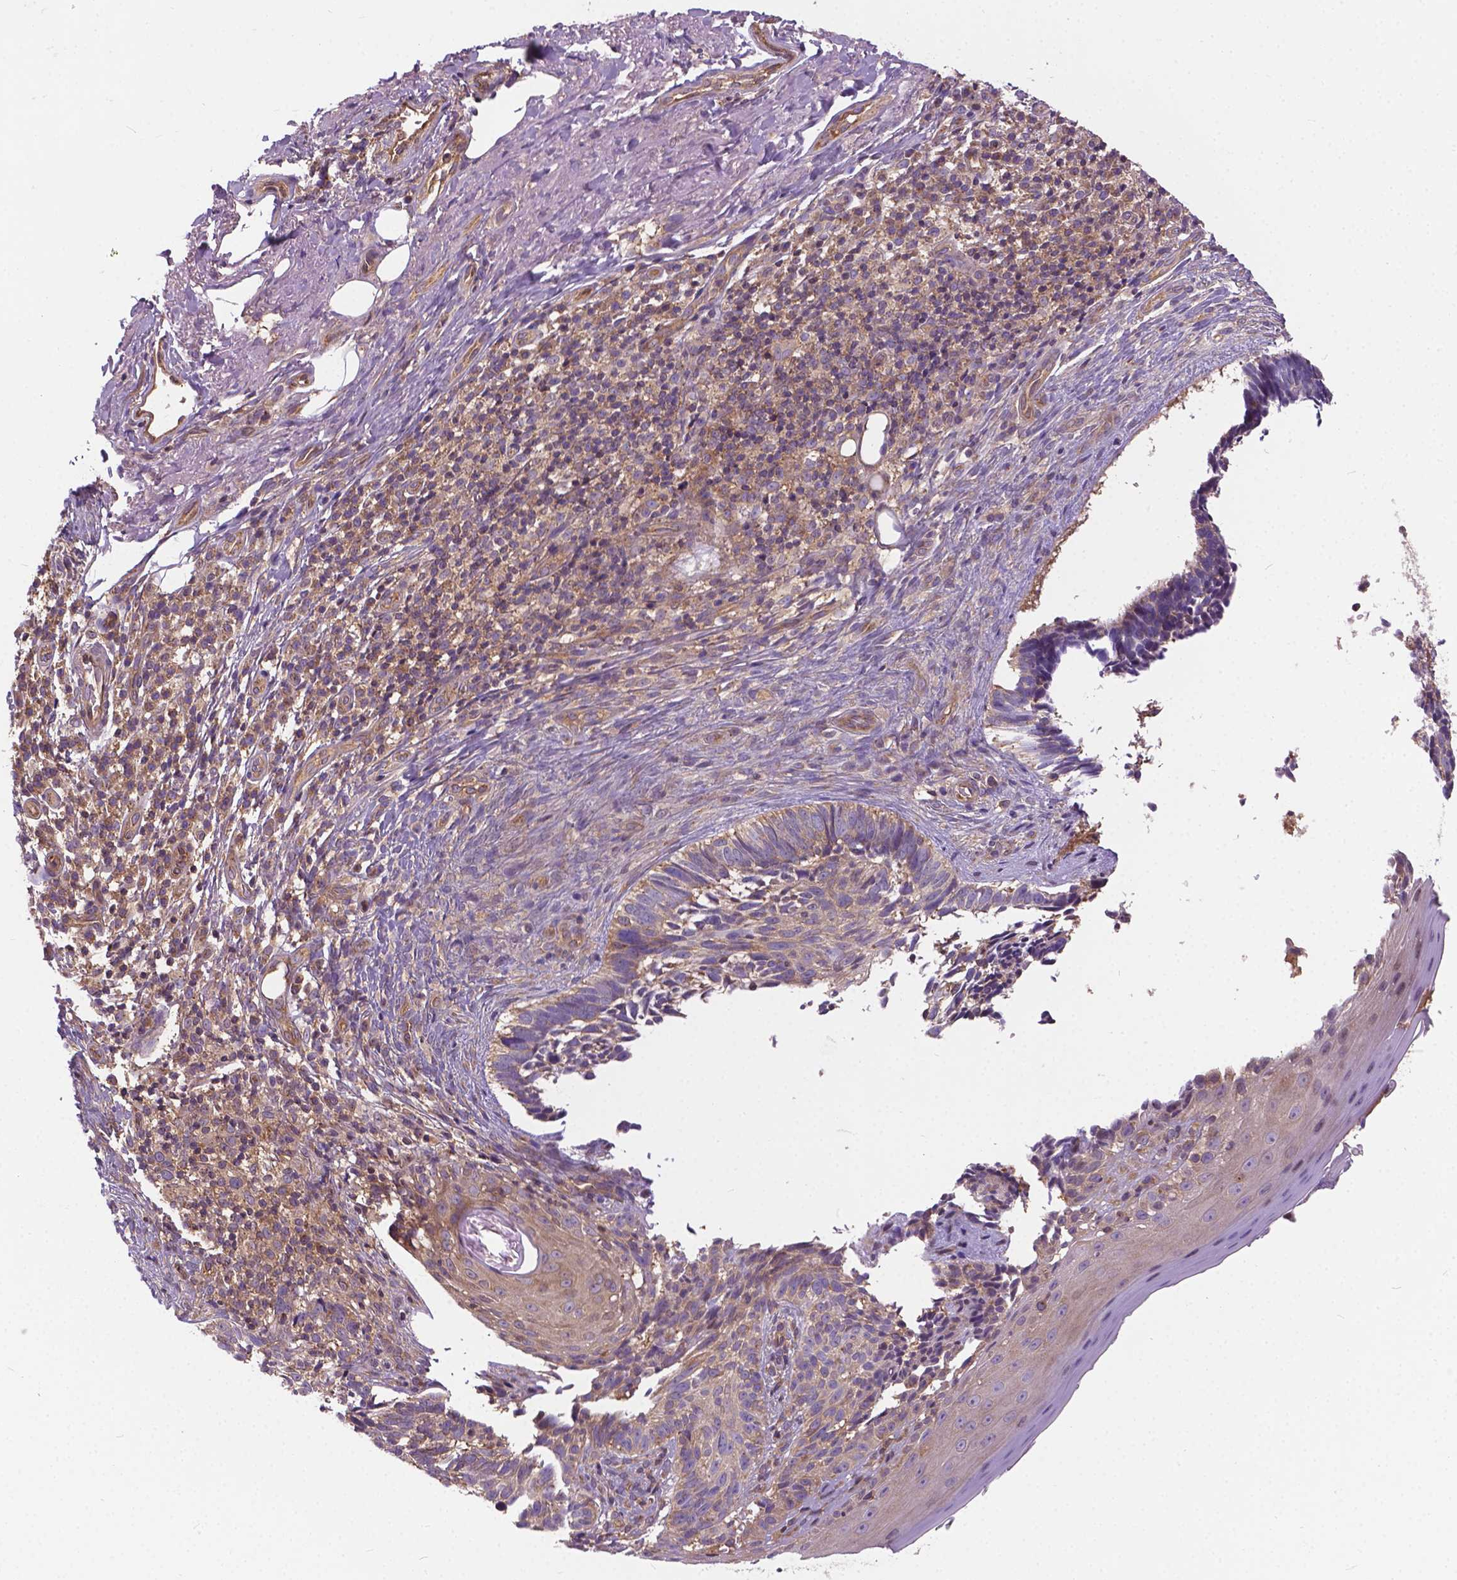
{"staining": {"intensity": "weak", "quantity": ">75%", "location": "cytoplasmic/membranous"}, "tissue": "skin cancer", "cell_type": "Tumor cells", "image_type": "cancer", "snomed": [{"axis": "morphology", "description": "Normal tissue, NOS"}, {"axis": "morphology", "description": "Basal cell carcinoma"}, {"axis": "topography", "description": "Skin"}], "caption": "A high-resolution histopathology image shows immunohistochemistry (IHC) staining of basal cell carcinoma (skin), which reveals weak cytoplasmic/membranous expression in about >75% of tumor cells. (DAB = brown stain, brightfield microscopy at high magnification).", "gene": "MZT1", "patient": {"sex": "male", "age": 68}}